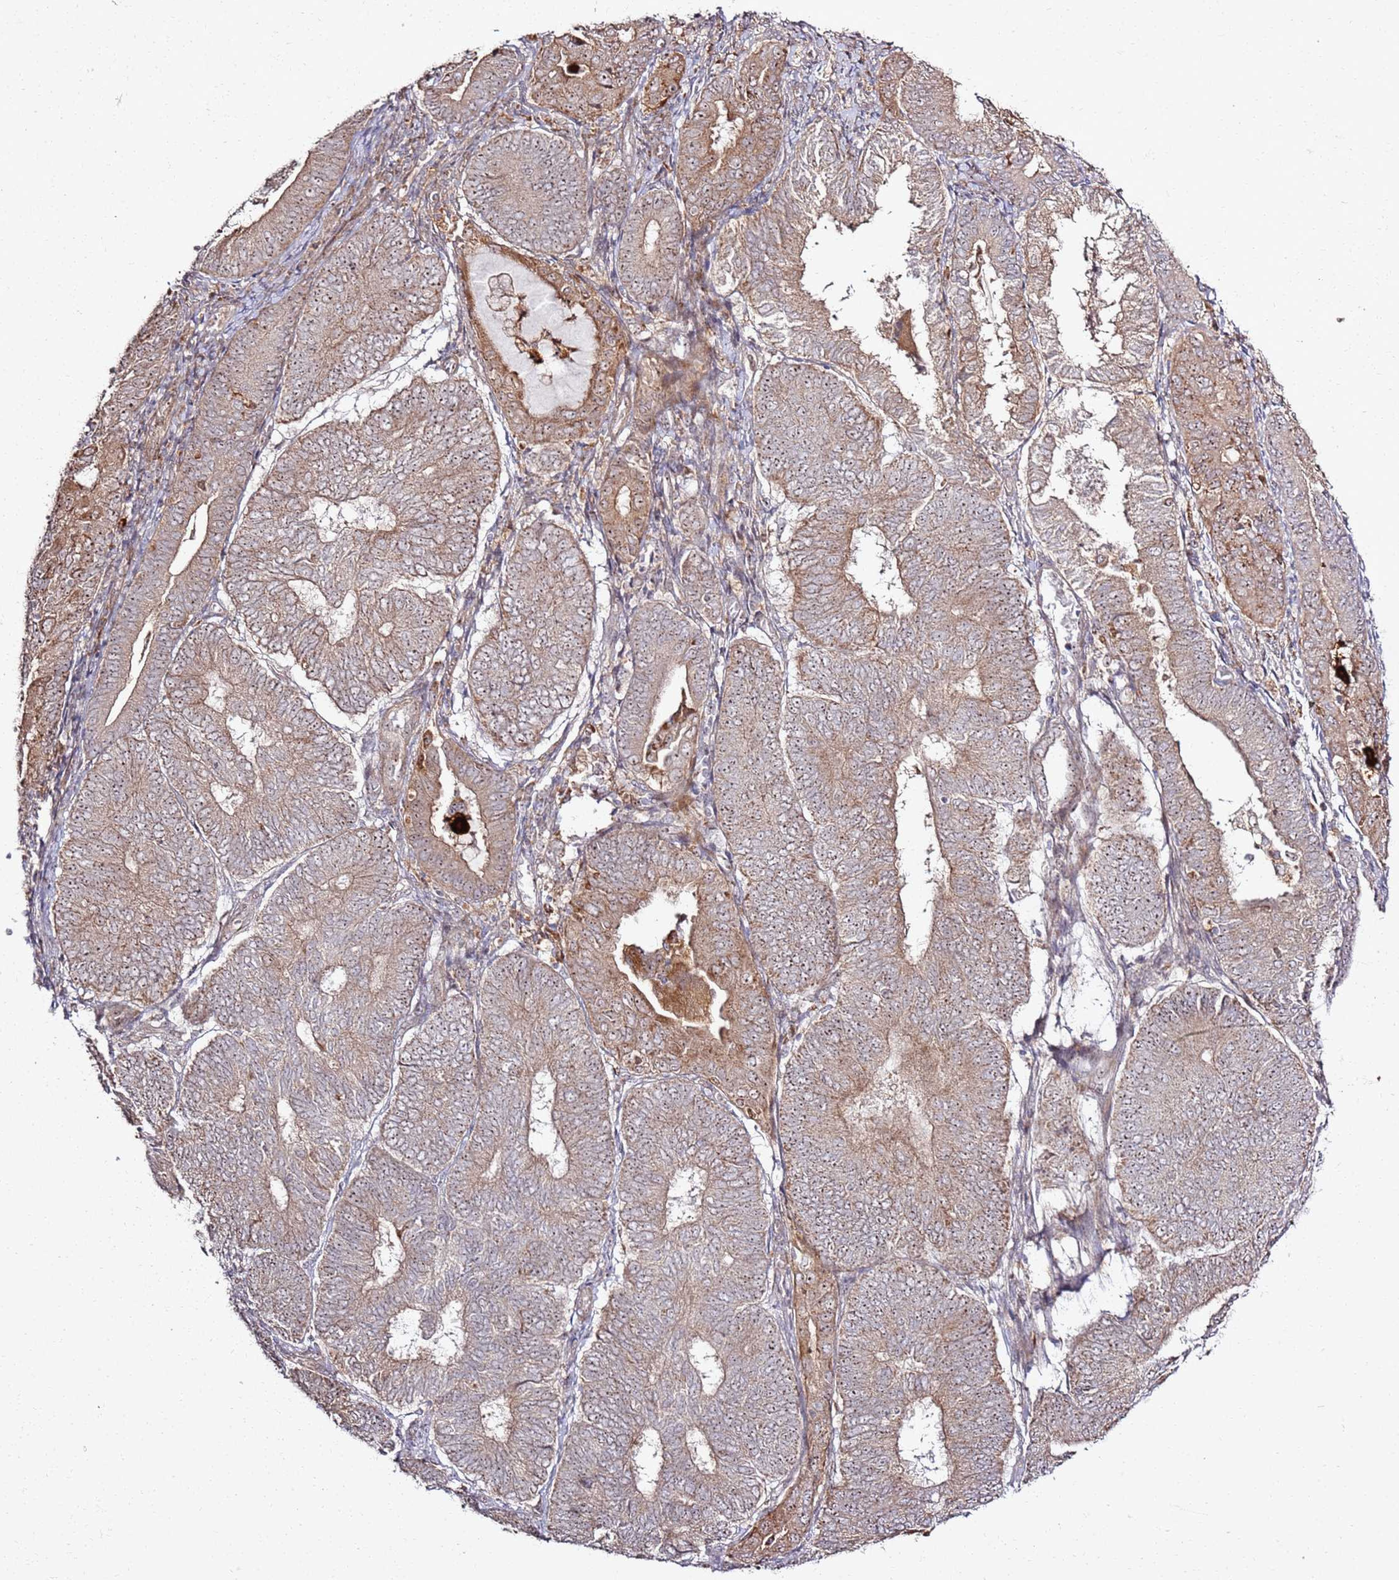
{"staining": {"intensity": "moderate", "quantity": ">75%", "location": "cytoplasmic/membranous,nuclear"}, "tissue": "endometrial cancer", "cell_type": "Tumor cells", "image_type": "cancer", "snomed": [{"axis": "morphology", "description": "Adenocarcinoma, NOS"}, {"axis": "topography", "description": "Endometrium"}], "caption": "Tumor cells show medium levels of moderate cytoplasmic/membranous and nuclear expression in about >75% of cells in human endometrial adenocarcinoma. Using DAB (brown) and hematoxylin (blue) stains, captured at high magnification using brightfield microscopy.", "gene": "CNPY1", "patient": {"sex": "female", "age": 81}}